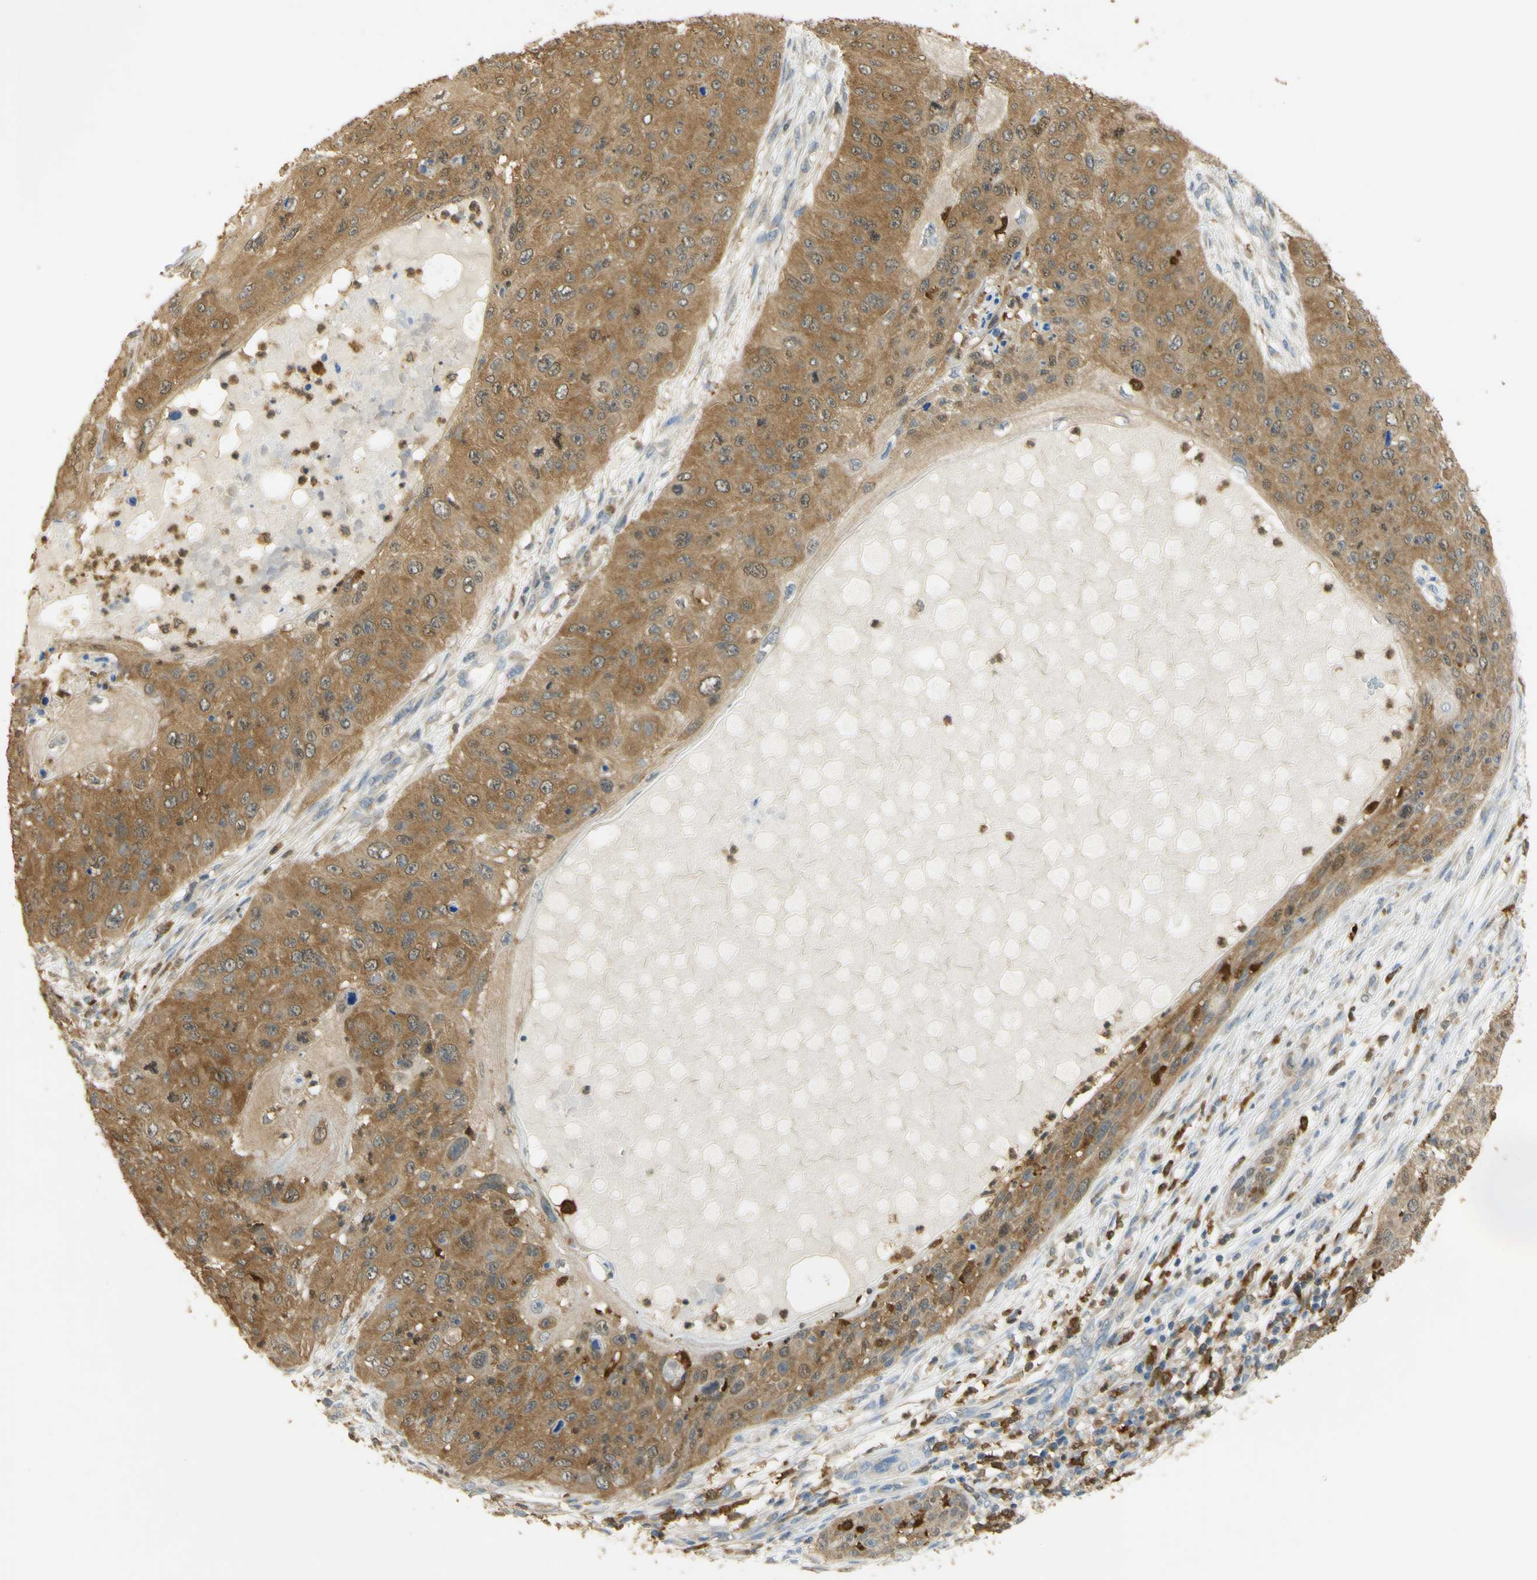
{"staining": {"intensity": "moderate", "quantity": ">75%", "location": "cytoplasmic/membranous"}, "tissue": "skin cancer", "cell_type": "Tumor cells", "image_type": "cancer", "snomed": [{"axis": "morphology", "description": "Squamous cell carcinoma, NOS"}, {"axis": "topography", "description": "Skin"}], "caption": "Skin cancer (squamous cell carcinoma) stained with IHC shows moderate cytoplasmic/membranous positivity in about >75% of tumor cells.", "gene": "PAK1", "patient": {"sex": "female", "age": 80}}